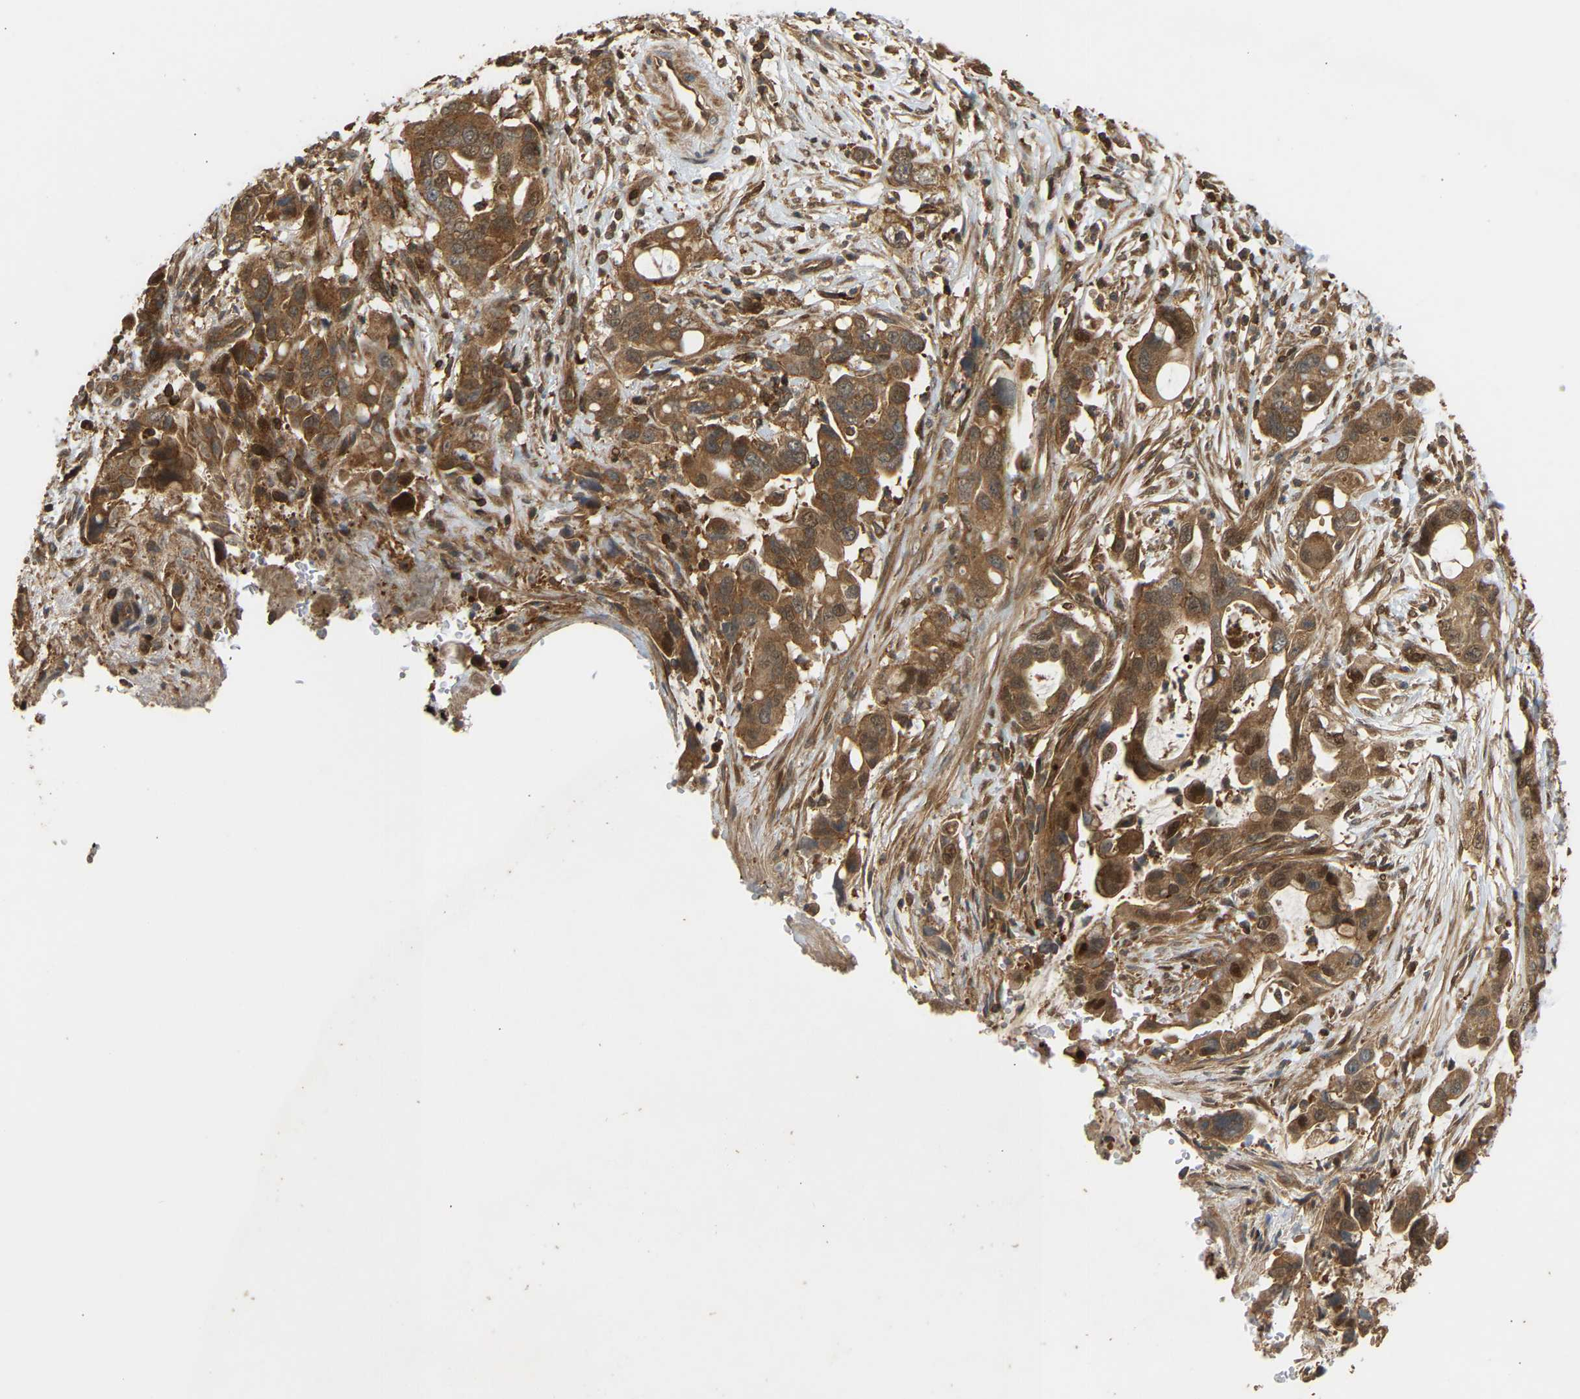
{"staining": {"intensity": "moderate", "quantity": ">75%", "location": "cytoplasmic/membranous"}, "tissue": "pancreatic cancer", "cell_type": "Tumor cells", "image_type": "cancer", "snomed": [{"axis": "morphology", "description": "Adenocarcinoma, NOS"}, {"axis": "topography", "description": "Pancreas"}], "caption": "Immunohistochemical staining of pancreatic cancer shows medium levels of moderate cytoplasmic/membranous expression in about >75% of tumor cells.", "gene": "GOPC", "patient": {"sex": "female", "age": 70}}